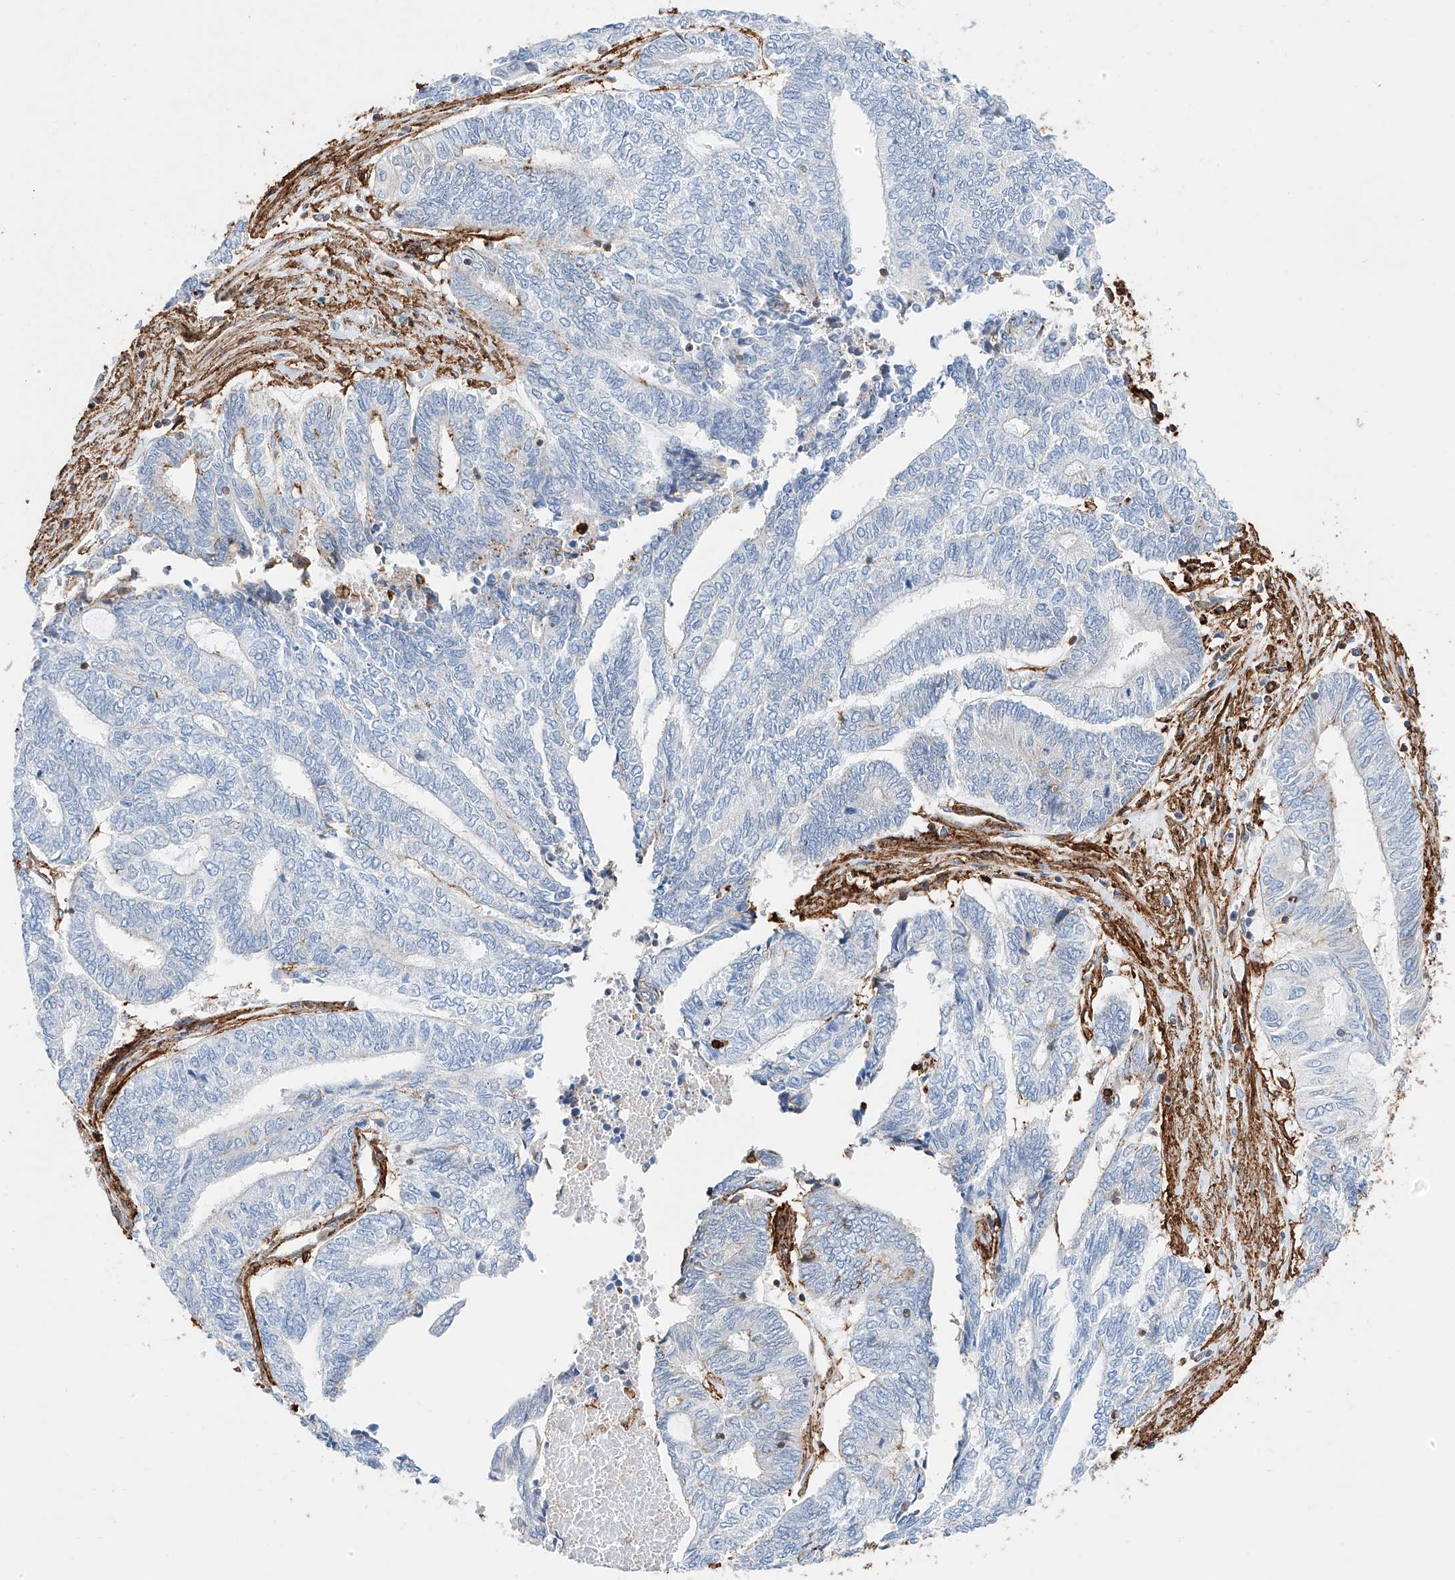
{"staining": {"intensity": "negative", "quantity": "none", "location": "none"}, "tissue": "endometrial cancer", "cell_type": "Tumor cells", "image_type": "cancer", "snomed": [{"axis": "morphology", "description": "Adenocarcinoma, NOS"}, {"axis": "topography", "description": "Uterus"}, {"axis": "topography", "description": "Endometrium"}], "caption": "High magnification brightfield microscopy of adenocarcinoma (endometrial) stained with DAB (brown) and counterstained with hematoxylin (blue): tumor cells show no significant positivity.", "gene": "WFS1", "patient": {"sex": "female", "age": 70}}